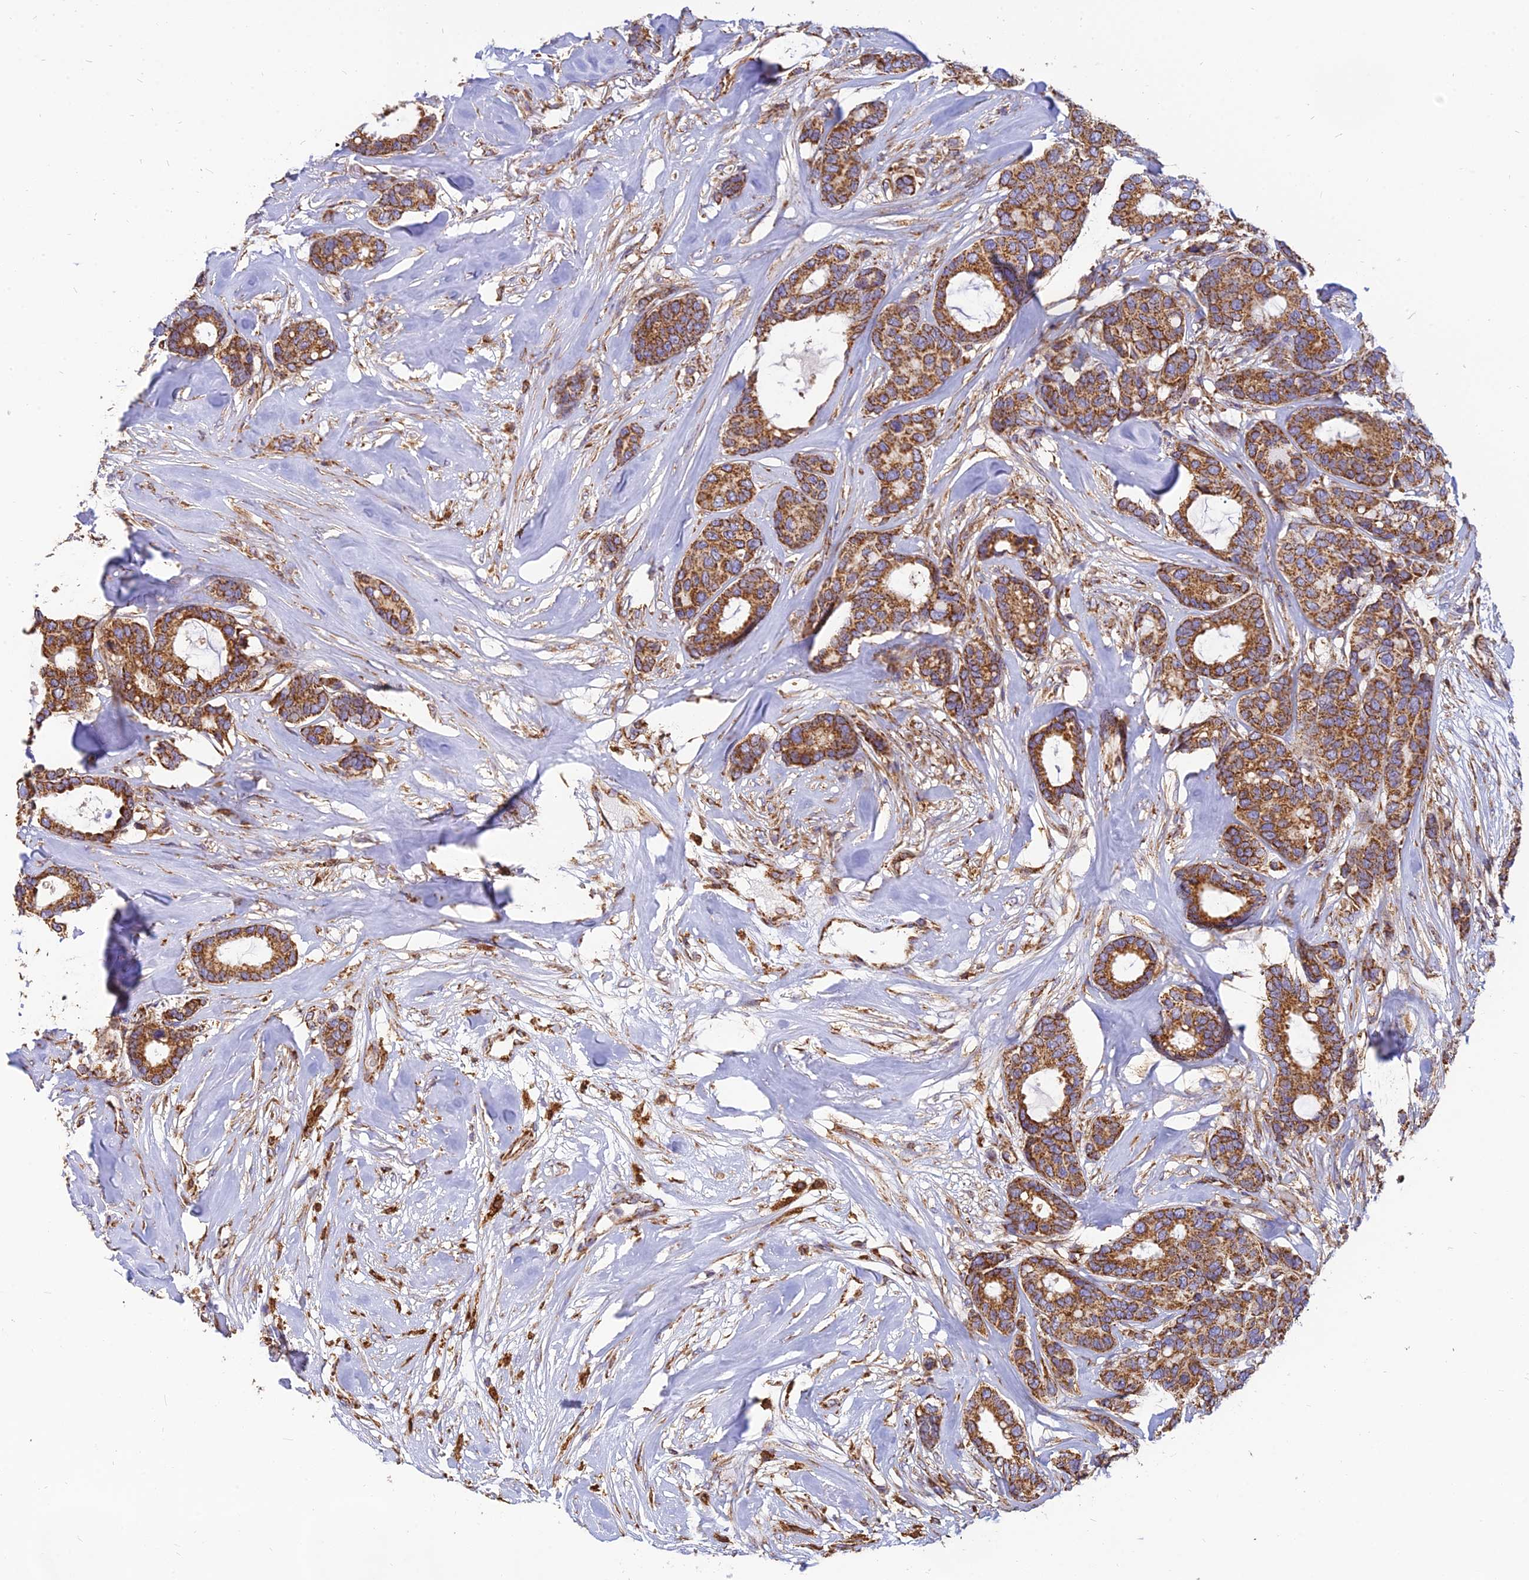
{"staining": {"intensity": "strong", "quantity": ">75%", "location": "cytoplasmic/membranous"}, "tissue": "breast cancer", "cell_type": "Tumor cells", "image_type": "cancer", "snomed": [{"axis": "morphology", "description": "Duct carcinoma"}, {"axis": "topography", "description": "Breast"}], "caption": "IHC image of neoplastic tissue: human invasive ductal carcinoma (breast) stained using IHC exhibits high levels of strong protein expression localized specifically in the cytoplasmic/membranous of tumor cells, appearing as a cytoplasmic/membranous brown color.", "gene": "THUMPD2", "patient": {"sex": "female", "age": 87}}